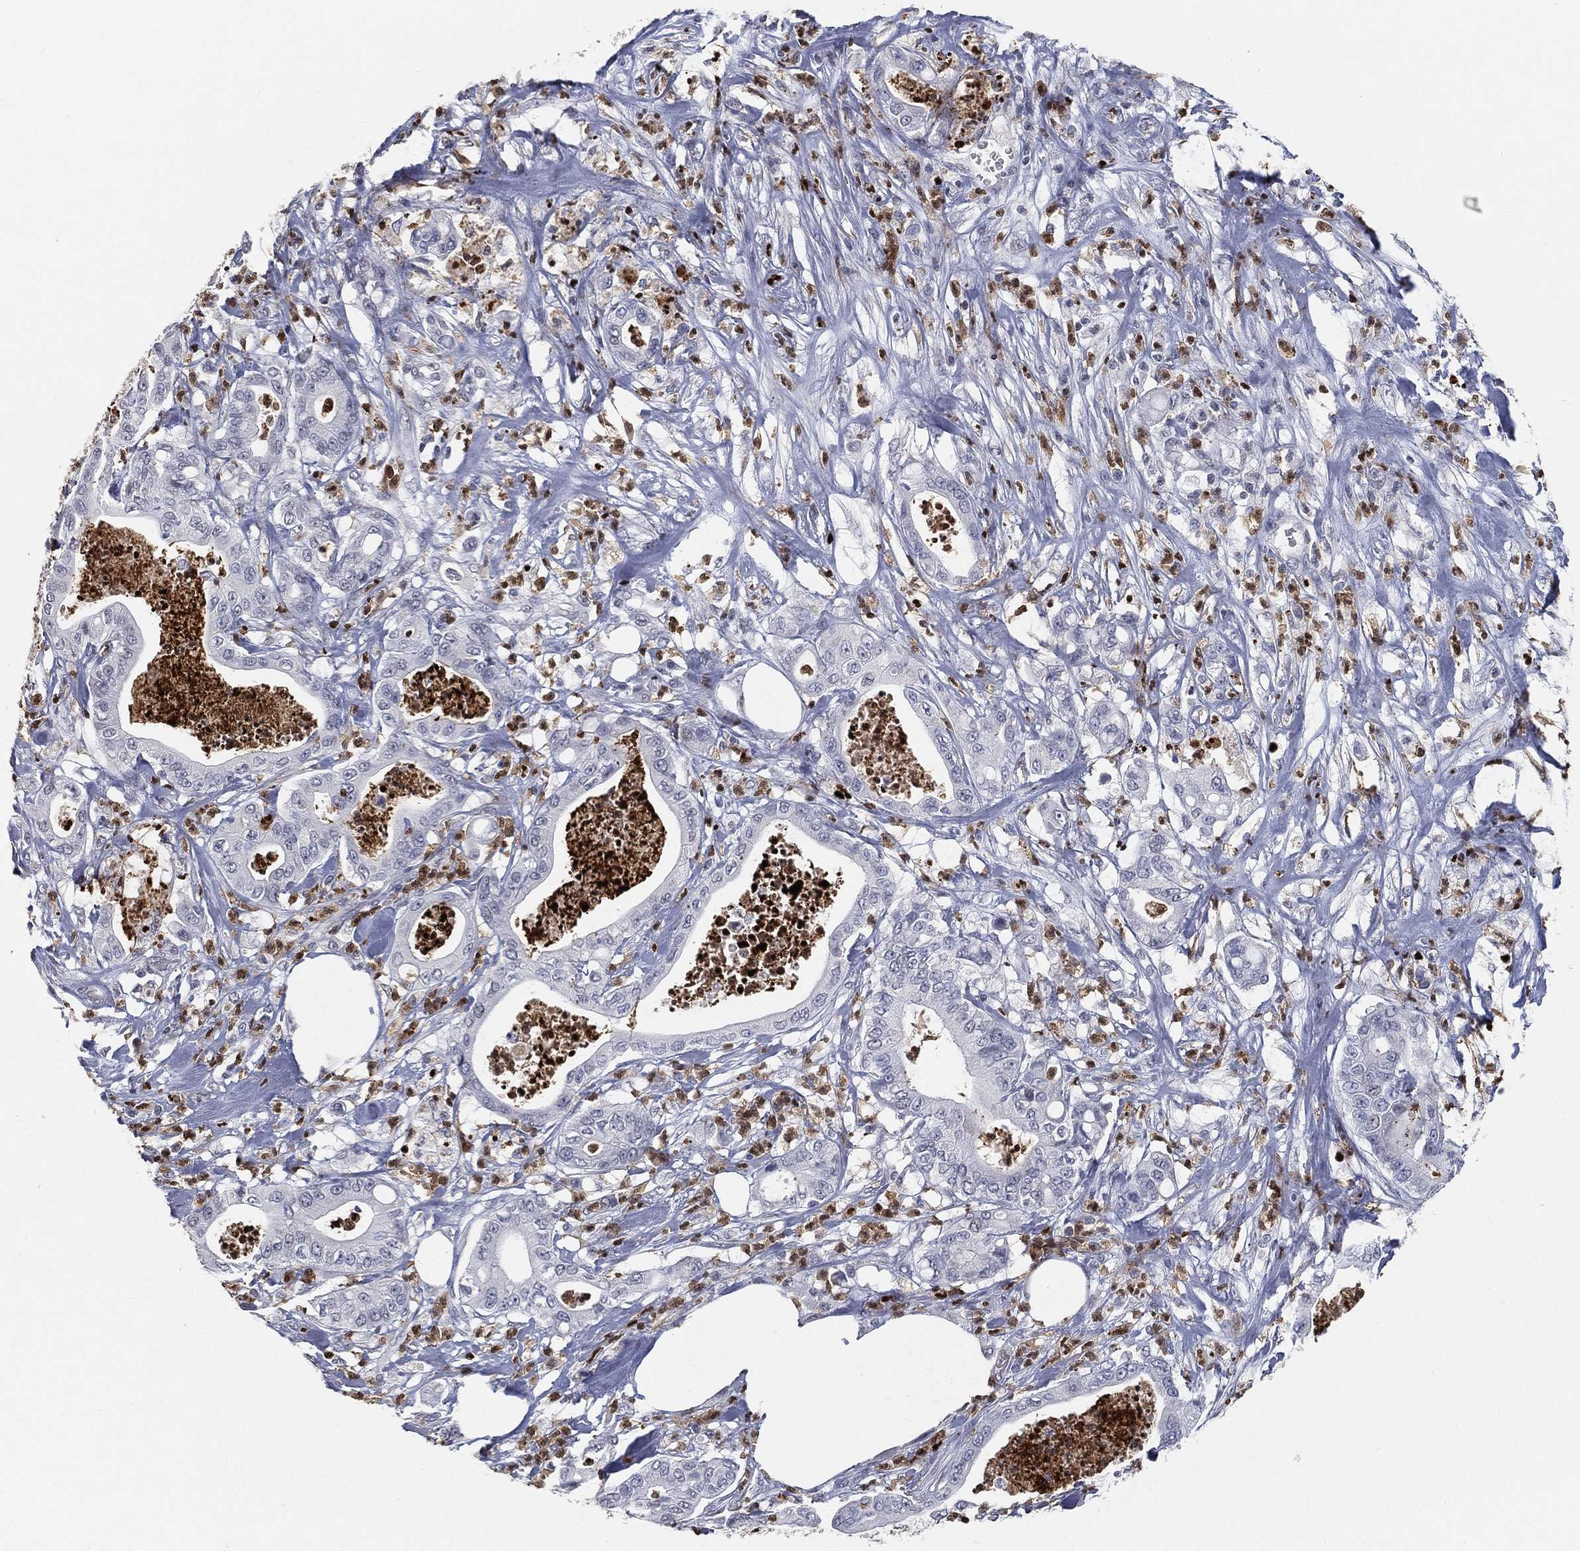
{"staining": {"intensity": "negative", "quantity": "none", "location": "none"}, "tissue": "pancreatic cancer", "cell_type": "Tumor cells", "image_type": "cancer", "snomed": [{"axis": "morphology", "description": "Adenocarcinoma, NOS"}, {"axis": "topography", "description": "Pancreas"}], "caption": "The photomicrograph reveals no significant positivity in tumor cells of pancreatic cancer (adenocarcinoma). Nuclei are stained in blue.", "gene": "ARG1", "patient": {"sex": "male", "age": 71}}